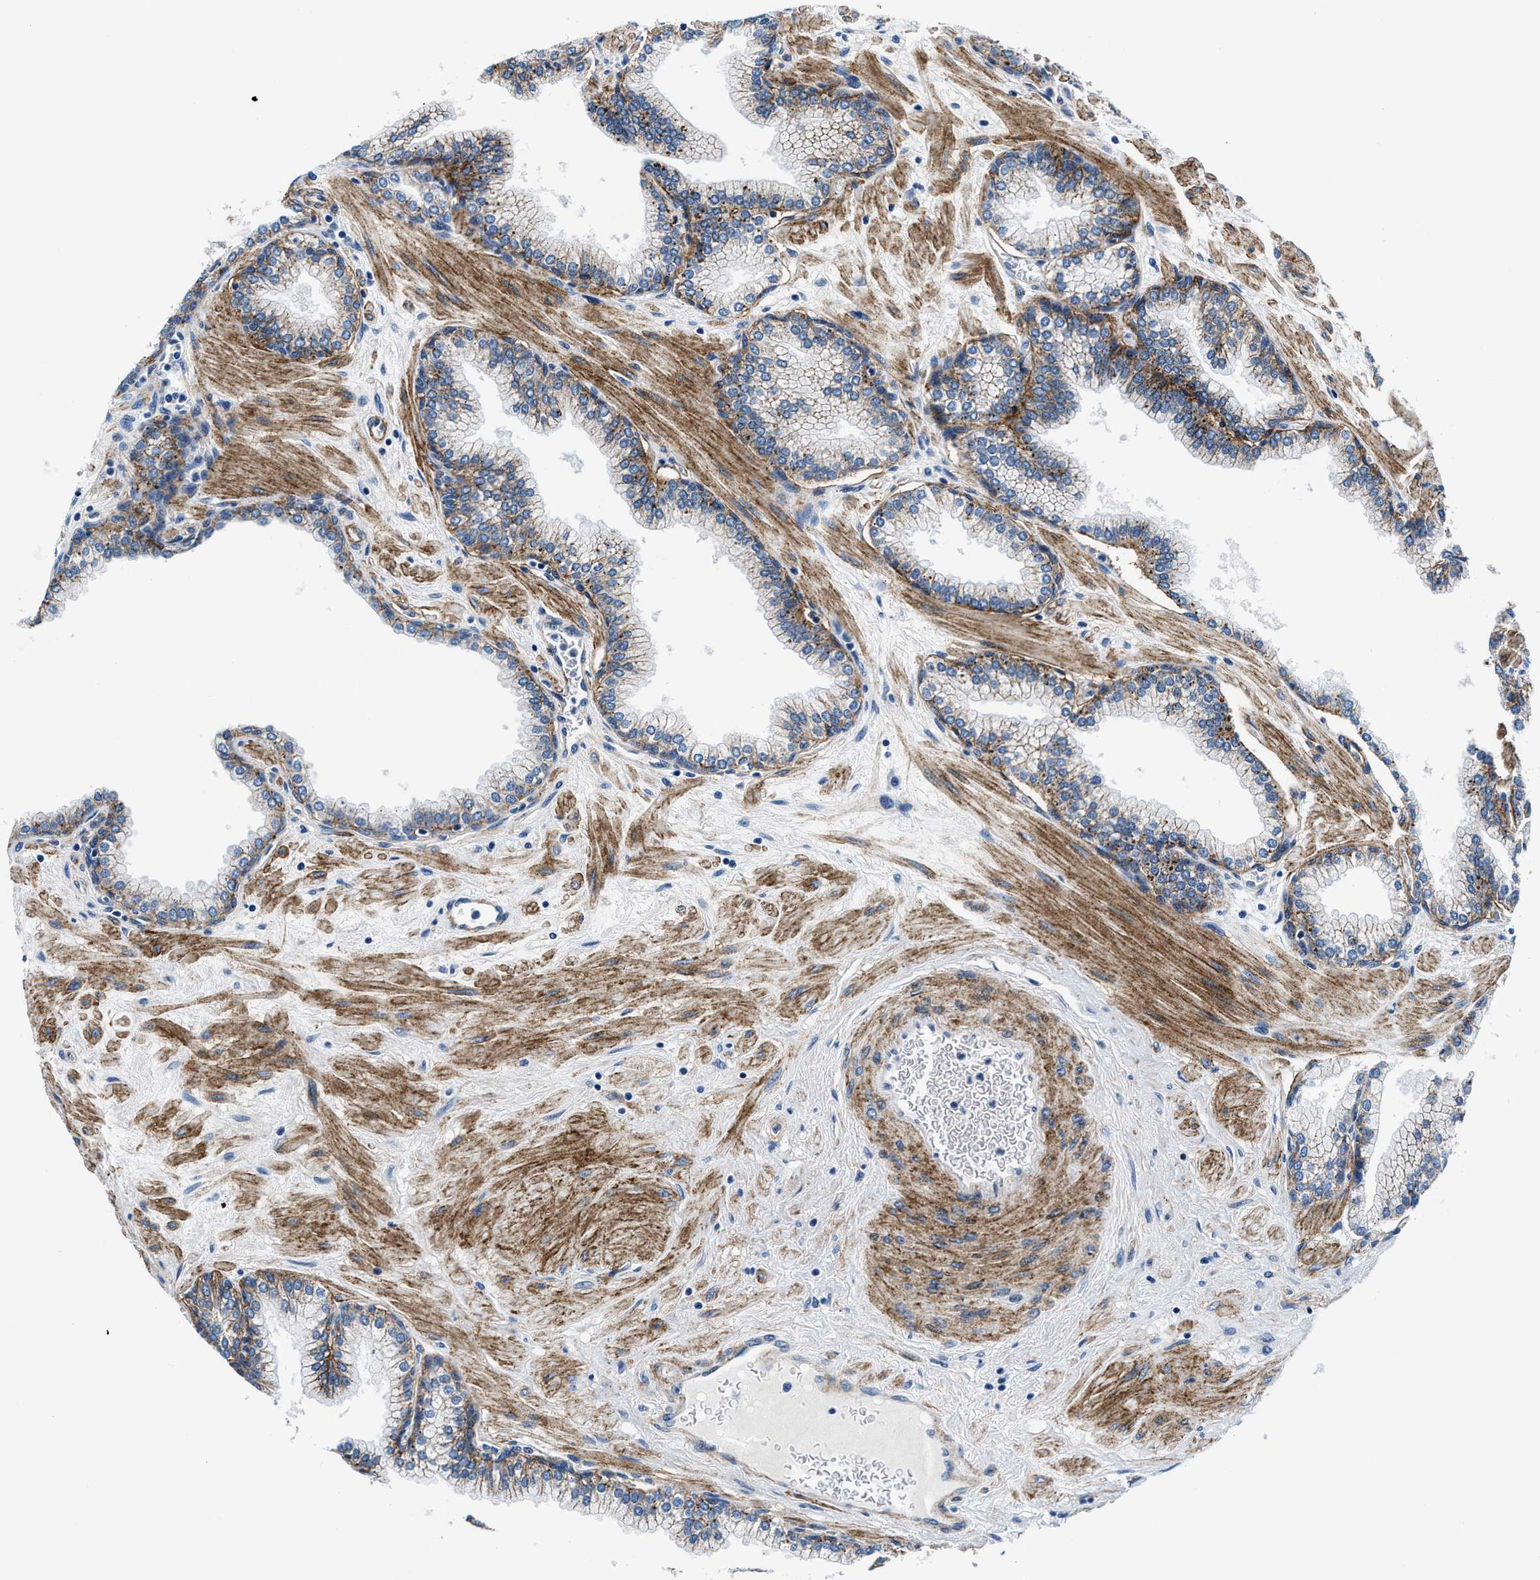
{"staining": {"intensity": "moderate", "quantity": "25%-75%", "location": "cytoplasmic/membranous"}, "tissue": "prostate", "cell_type": "Glandular cells", "image_type": "normal", "snomed": [{"axis": "morphology", "description": "Normal tissue, NOS"}, {"axis": "morphology", "description": "Urothelial carcinoma, Low grade"}, {"axis": "topography", "description": "Urinary bladder"}, {"axis": "topography", "description": "Prostate"}], "caption": "Brown immunohistochemical staining in unremarkable prostate displays moderate cytoplasmic/membranous positivity in about 25%-75% of glandular cells. The protein of interest is shown in brown color, while the nuclei are stained blue.", "gene": "DAG1", "patient": {"sex": "male", "age": 60}}